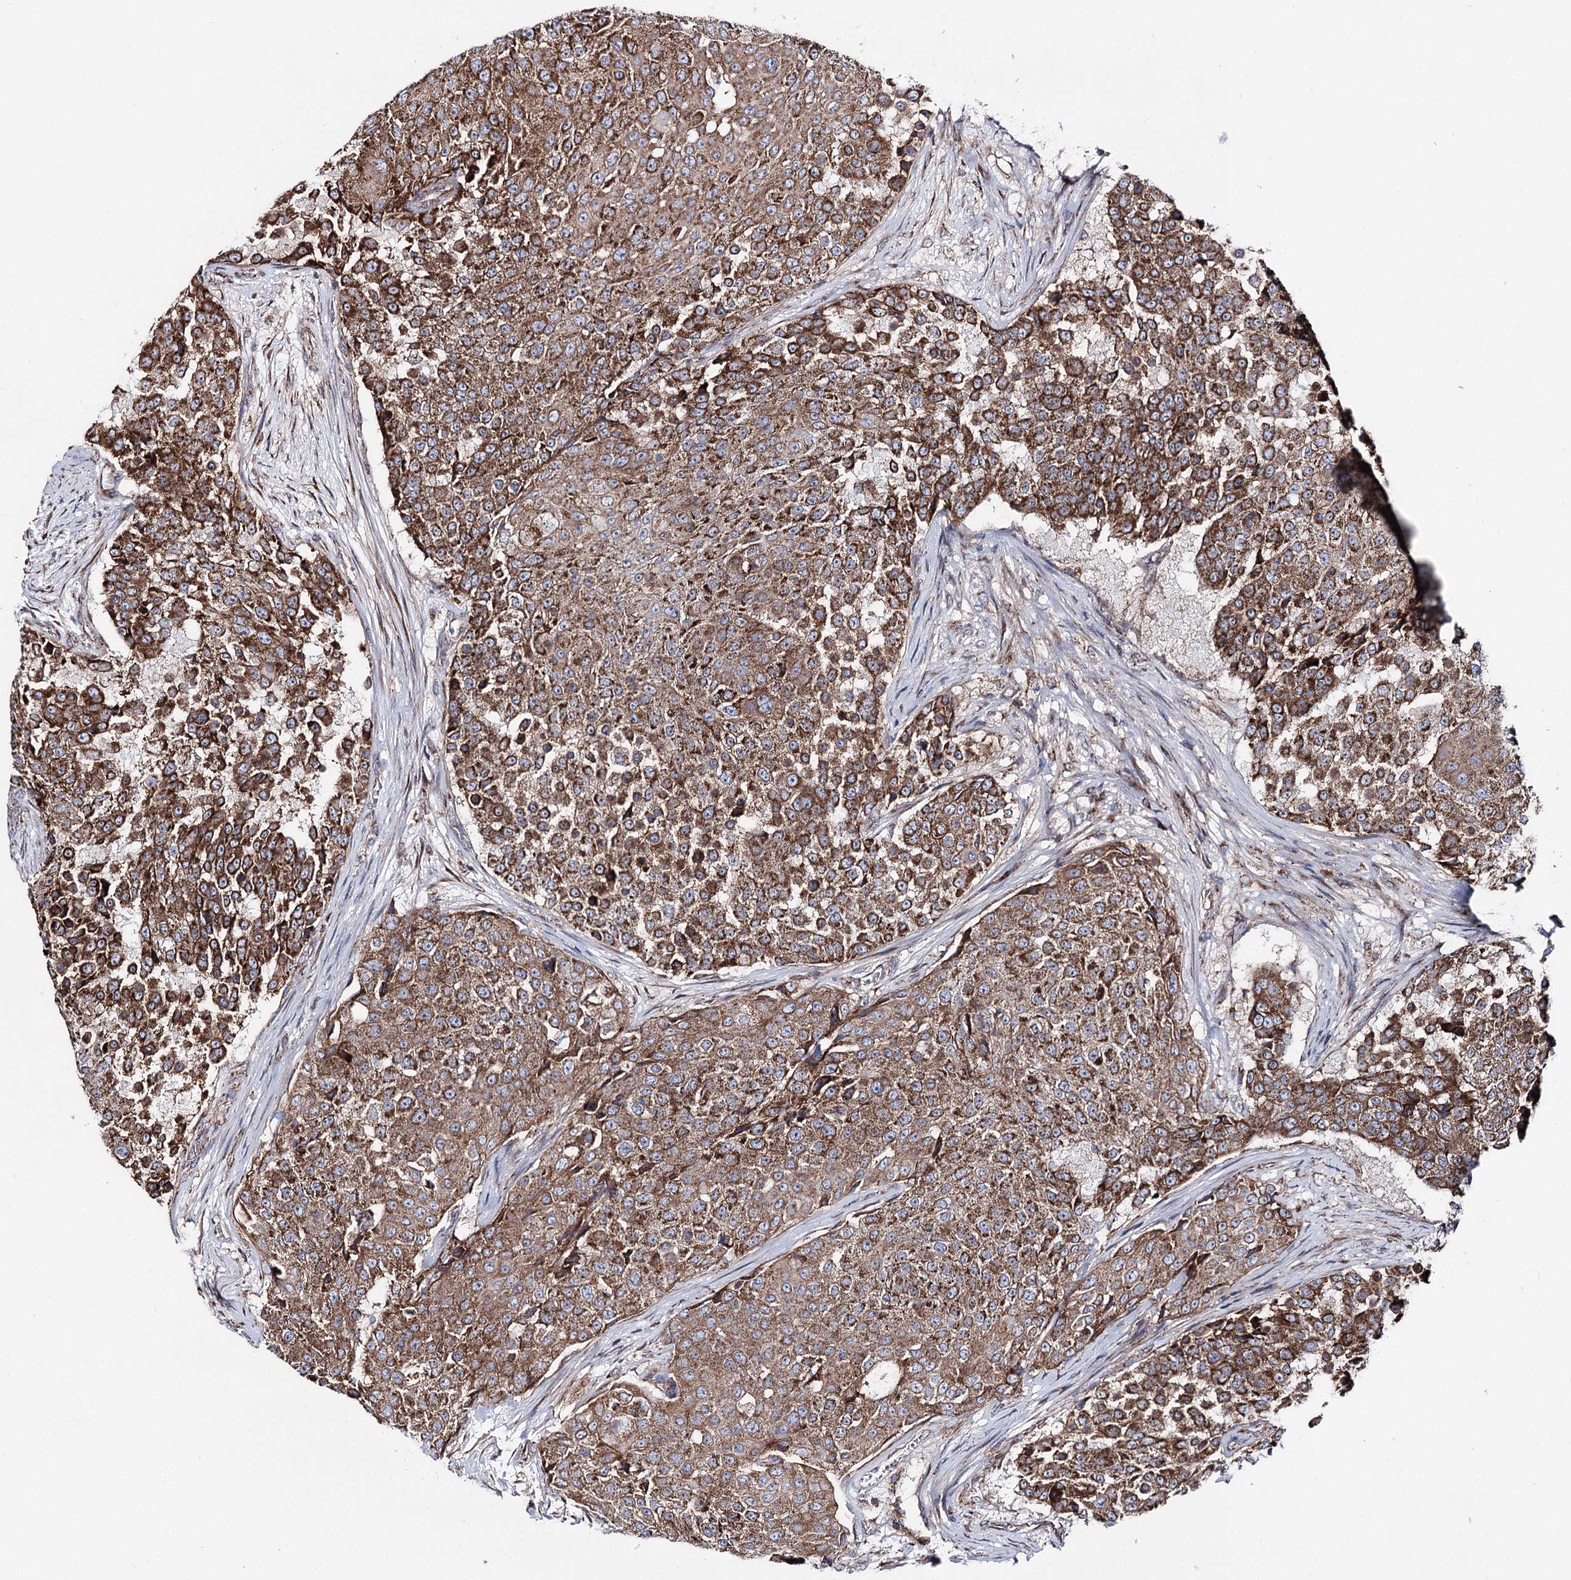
{"staining": {"intensity": "strong", "quantity": "25%-75%", "location": "cytoplasmic/membranous"}, "tissue": "urothelial cancer", "cell_type": "Tumor cells", "image_type": "cancer", "snomed": [{"axis": "morphology", "description": "Urothelial carcinoma, High grade"}, {"axis": "topography", "description": "Urinary bladder"}], "caption": "Immunohistochemistry of urothelial cancer displays high levels of strong cytoplasmic/membranous staining in about 25%-75% of tumor cells.", "gene": "MSANTD2", "patient": {"sex": "female", "age": 63}}